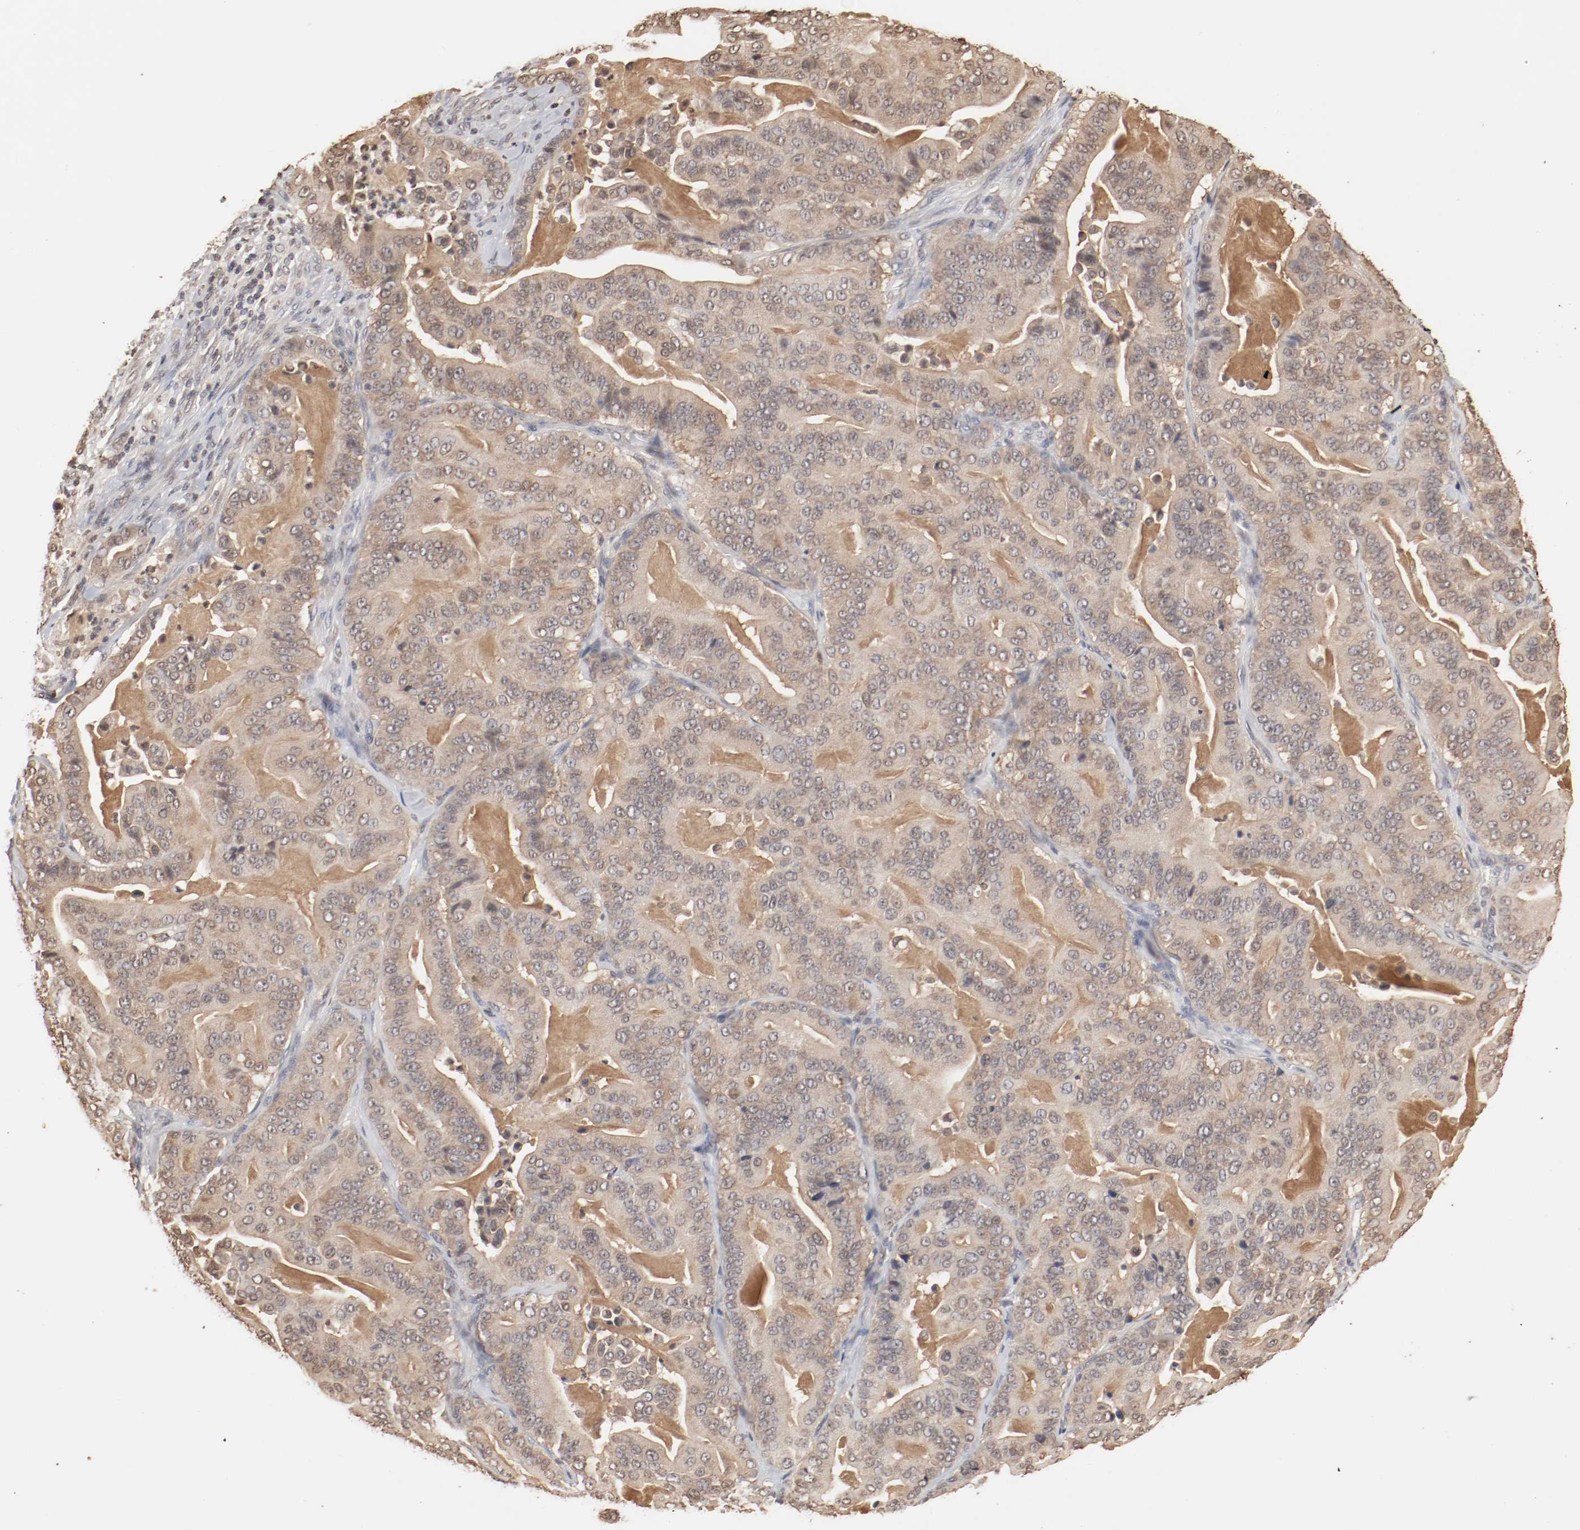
{"staining": {"intensity": "weak", "quantity": ">75%", "location": "cytoplasmic/membranous"}, "tissue": "pancreatic cancer", "cell_type": "Tumor cells", "image_type": "cancer", "snomed": [{"axis": "morphology", "description": "Adenocarcinoma, NOS"}, {"axis": "topography", "description": "Pancreas"}], "caption": "This is an image of IHC staining of adenocarcinoma (pancreatic), which shows weak positivity in the cytoplasmic/membranous of tumor cells.", "gene": "WASL", "patient": {"sex": "male", "age": 63}}